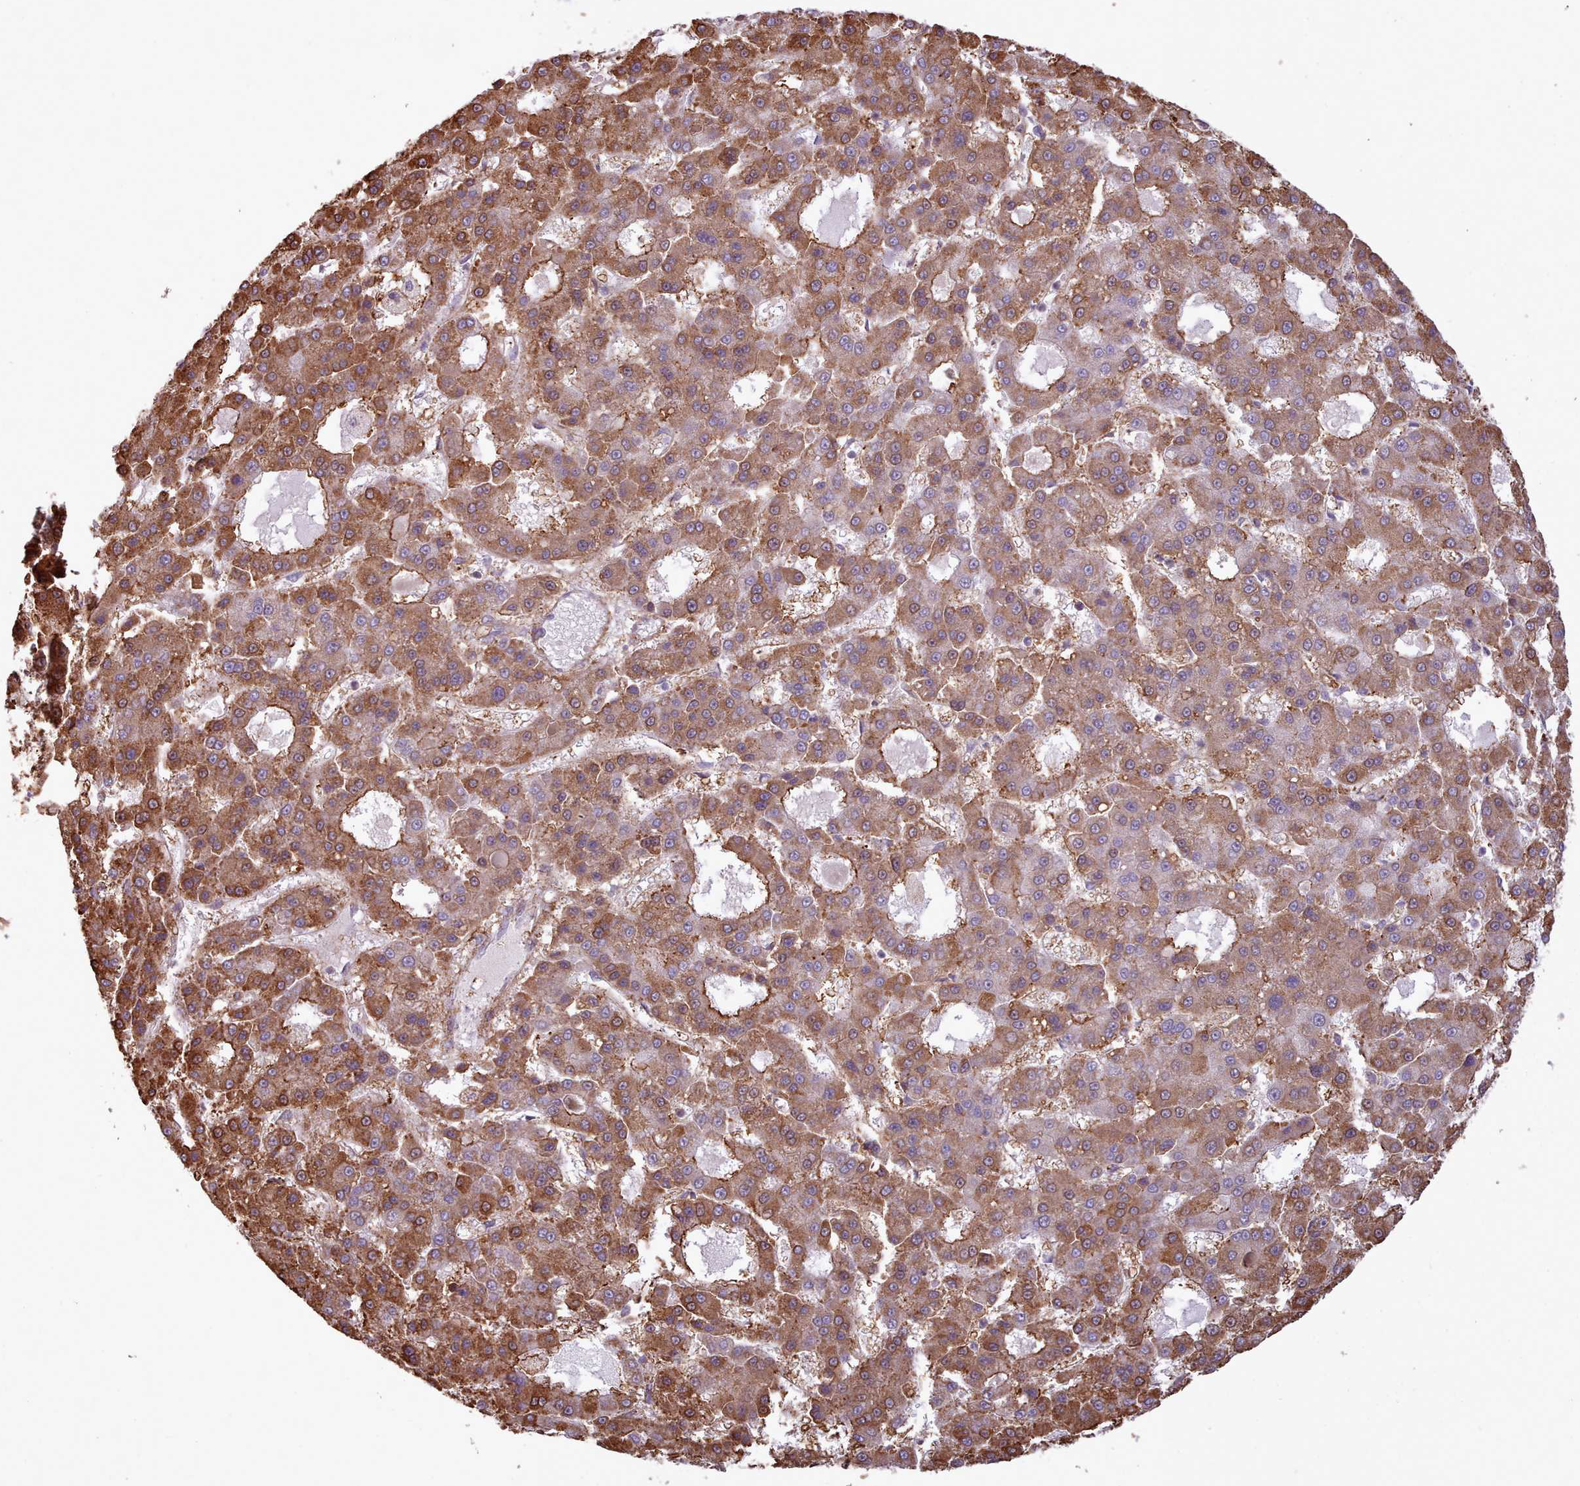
{"staining": {"intensity": "strong", "quantity": "25%-75%", "location": "cytoplasmic/membranous"}, "tissue": "liver cancer", "cell_type": "Tumor cells", "image_type": "cancer", "snomed": [{"axis": "morphology", "description": "Carcinoma, Hepatocellular, NOS"}, {"axis": "topography", "description": "Liver"}], "caption": "Liver cancer (hepatocellular carcinoma) stained for a protein exhibits strong cytoplasmic/membranous positivity in tumor cells.", "gene": "ZMYM4", "patient": {"sex": "male", "age": 70}}